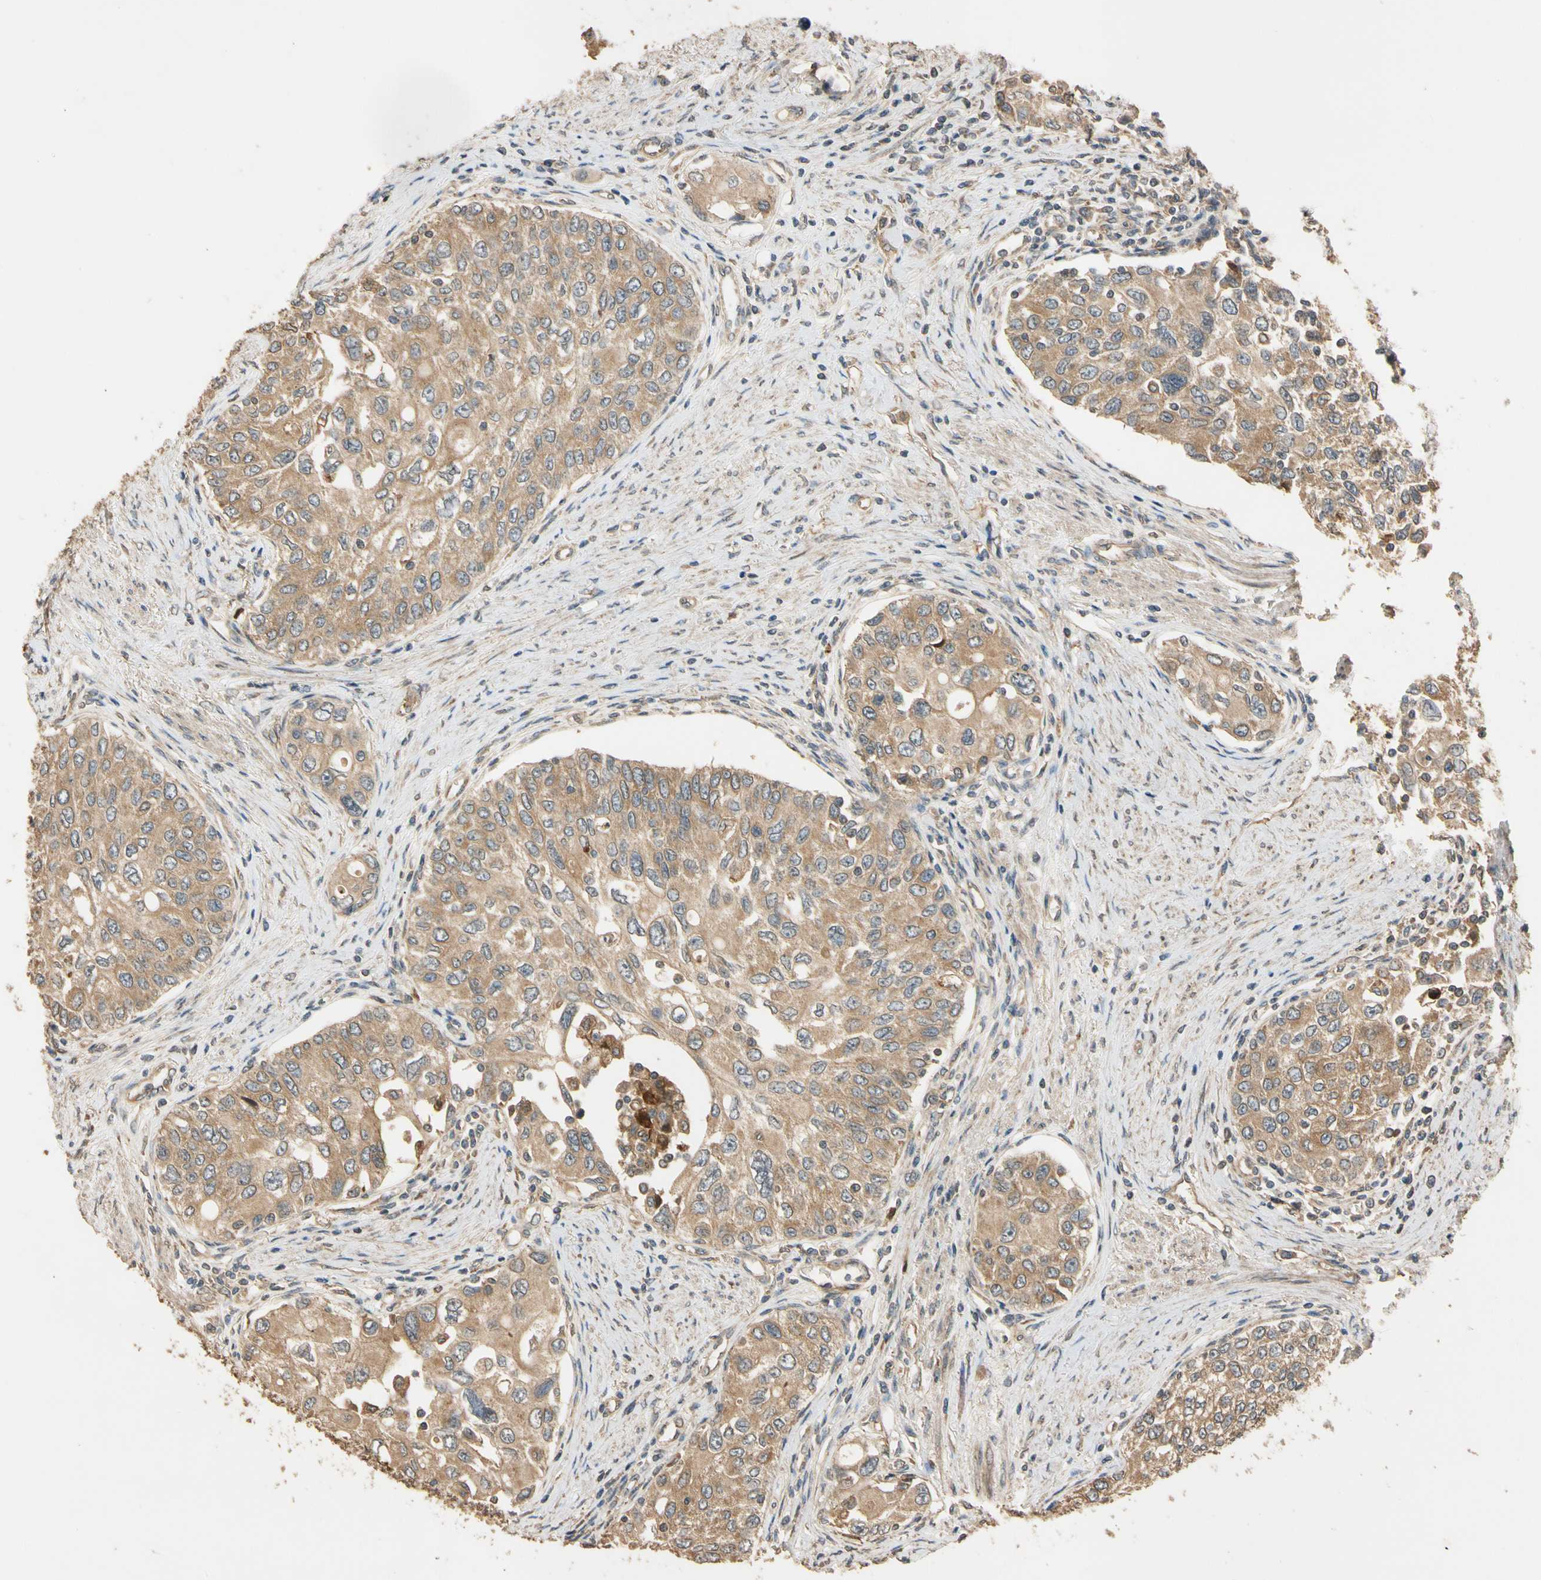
{"staining": {"intensity": "moderate", "quantity": ">75%", "location": "cytoplasmic/membranous"}, "tissue": "urothelial cancer", "cell_type": "Tumor cells", "image_type": "cancer", "snomed": [{"axis": "morphology", "description": "Urothelial carcinoma, High grade"}, {"axis": "topography", "description": "Urinary bladder"}], "caption": "Tumor cells show medium levels of moderate cytoplasmic/membranous staining in approximately >75% of cells in human high-grade urothelial carcinoma. (DAB (3,3'-diaminobenzidine) IHC, brown staining for protein, blue staining for nuclei).", "gene": "MGRN1", "patient": {"sex": "female", "age": 56}}